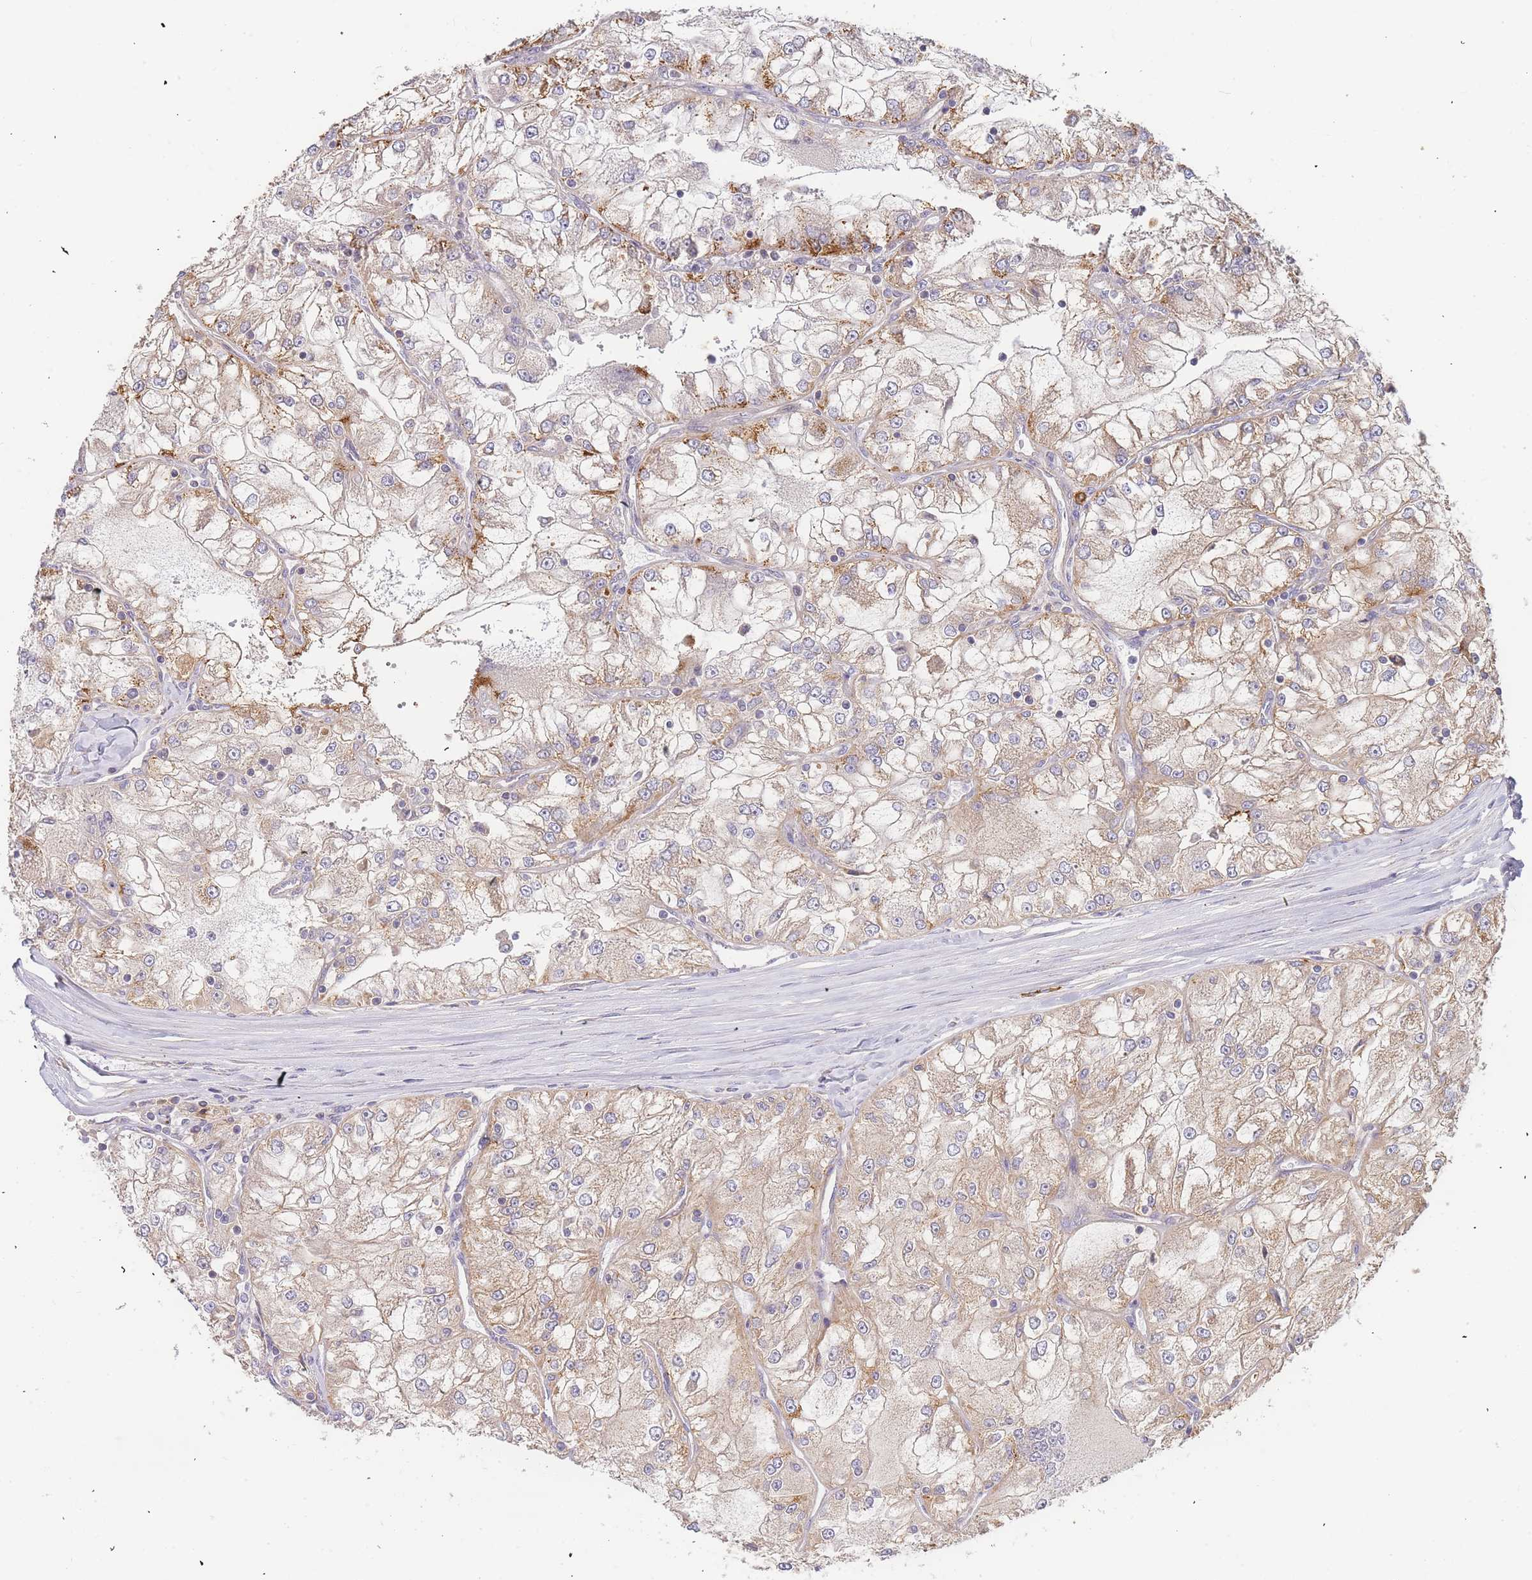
{"staining": {"intensity": "weak", "quantity": "25%-75%", "location": "cytoplasmic/membranous"}, "tissue": "renal cancer", "cell_type": "Tumor cells", "image_type": "cancer", "snomed": [{"axis": "morphology", "description": "Adenocarcinoma, NOS"}, {"axis": "topography", "description": "Kidney"}], "caption": "Immunohistochemical staining of renal cancer (adenocarcinoma) shows weak cytoplasmic/membranous protein expression in about 25%-75% of tumor cells.", "gene": "ADCY9", "patient": {"sex": "female", "age": 72}}